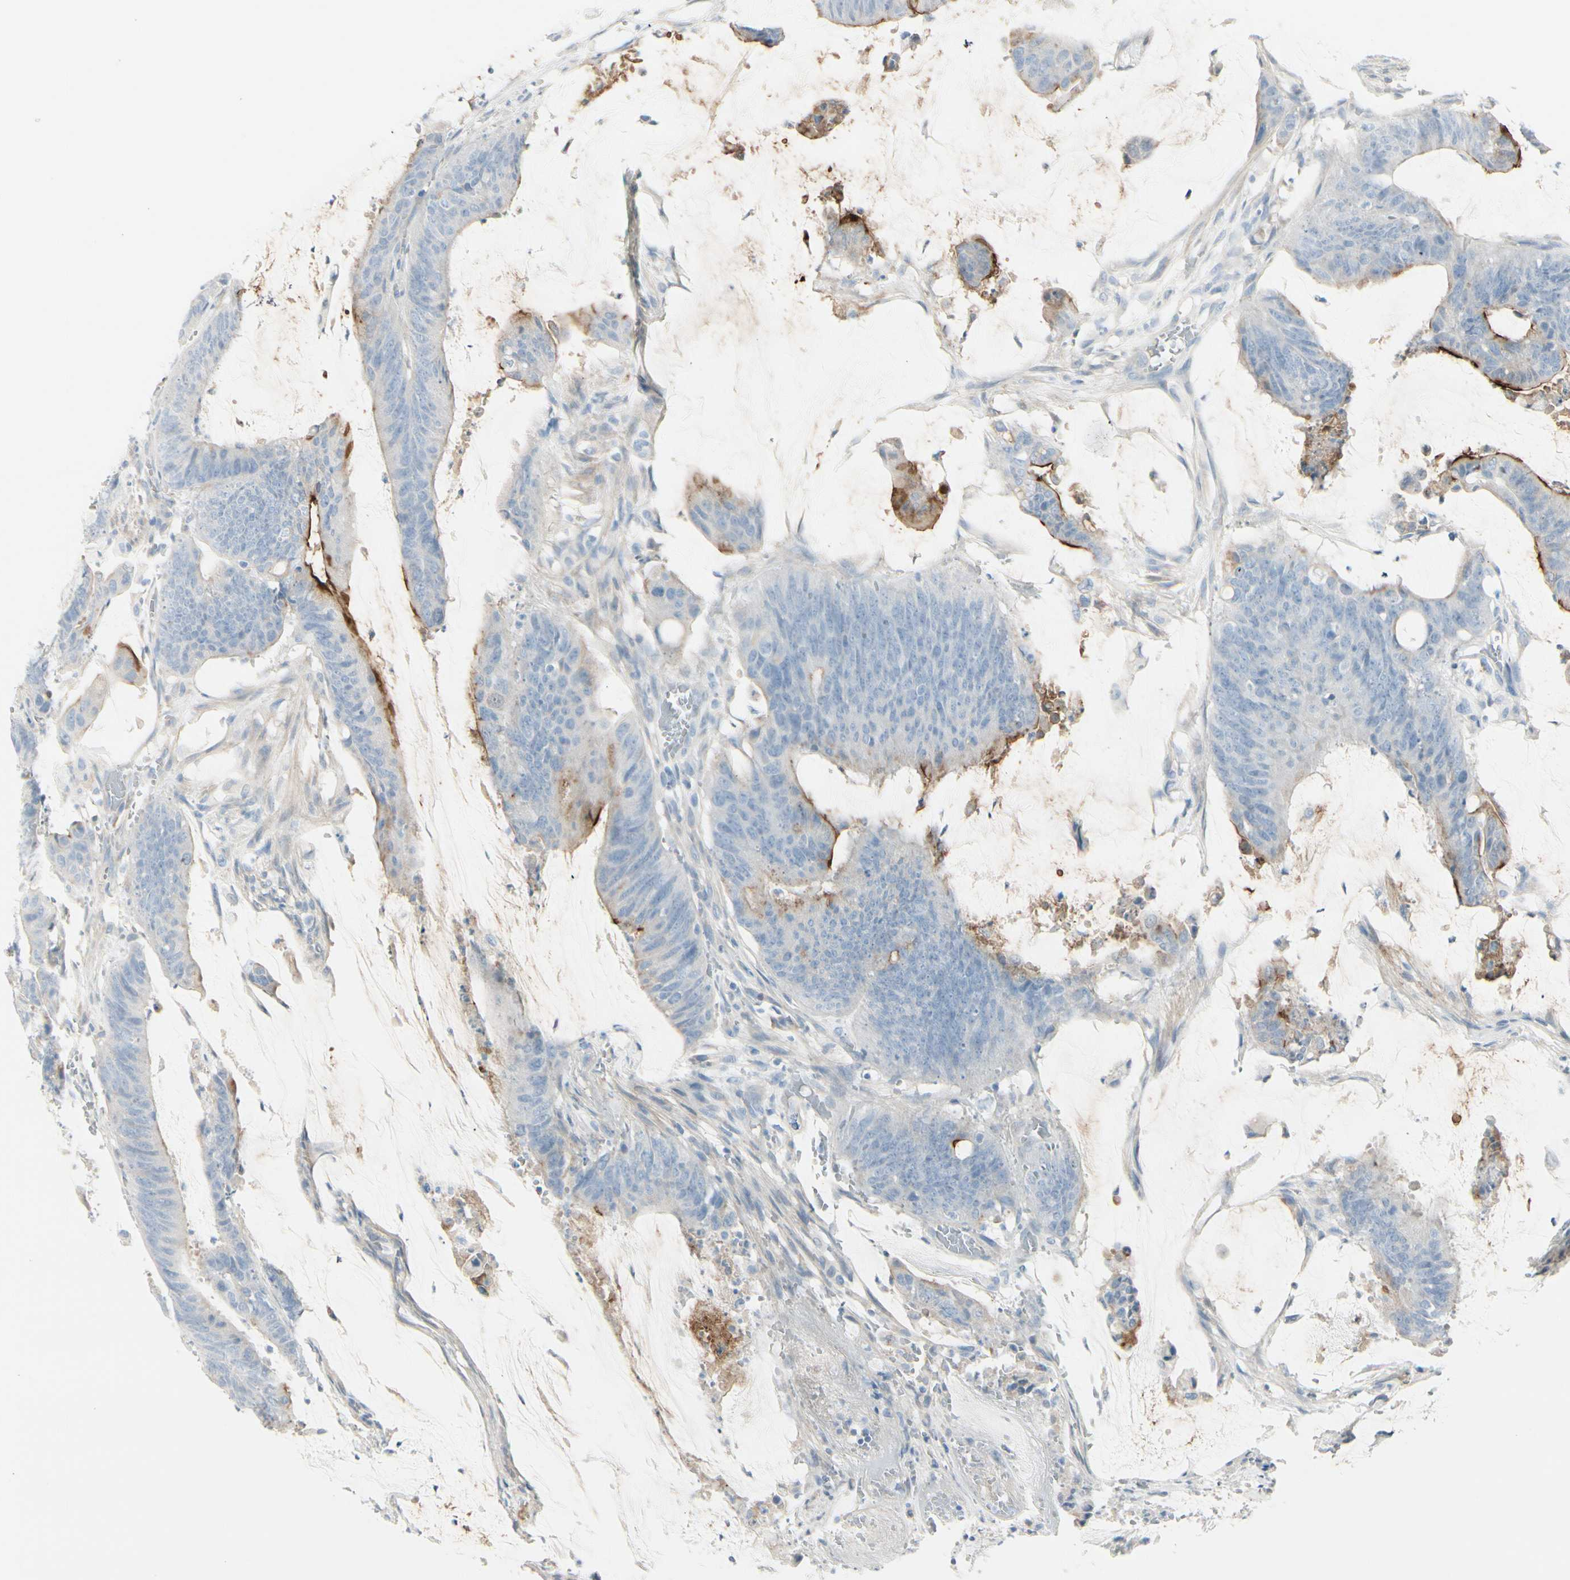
{"staining": {"intensity": "moderate", "quantity": "<25%", "location": "cytoplasmic/membranous"}, "tissue": "colorectal cancer", "cell_type": "Tumor cells", "image_type": "cancer", "snomed": [{"axis": "morphology", "description": "Adenocarcinoma, NOS"}, {"axis": "topography", "description": "Rectum"}], "caption": "Colorectal adenocarcinoma tissue displays moderate cytoplasmic/membranous expression in about <25% of tumor cells", "gene": "CDHR5", "patient": {"sex": "female", "age": 66}}